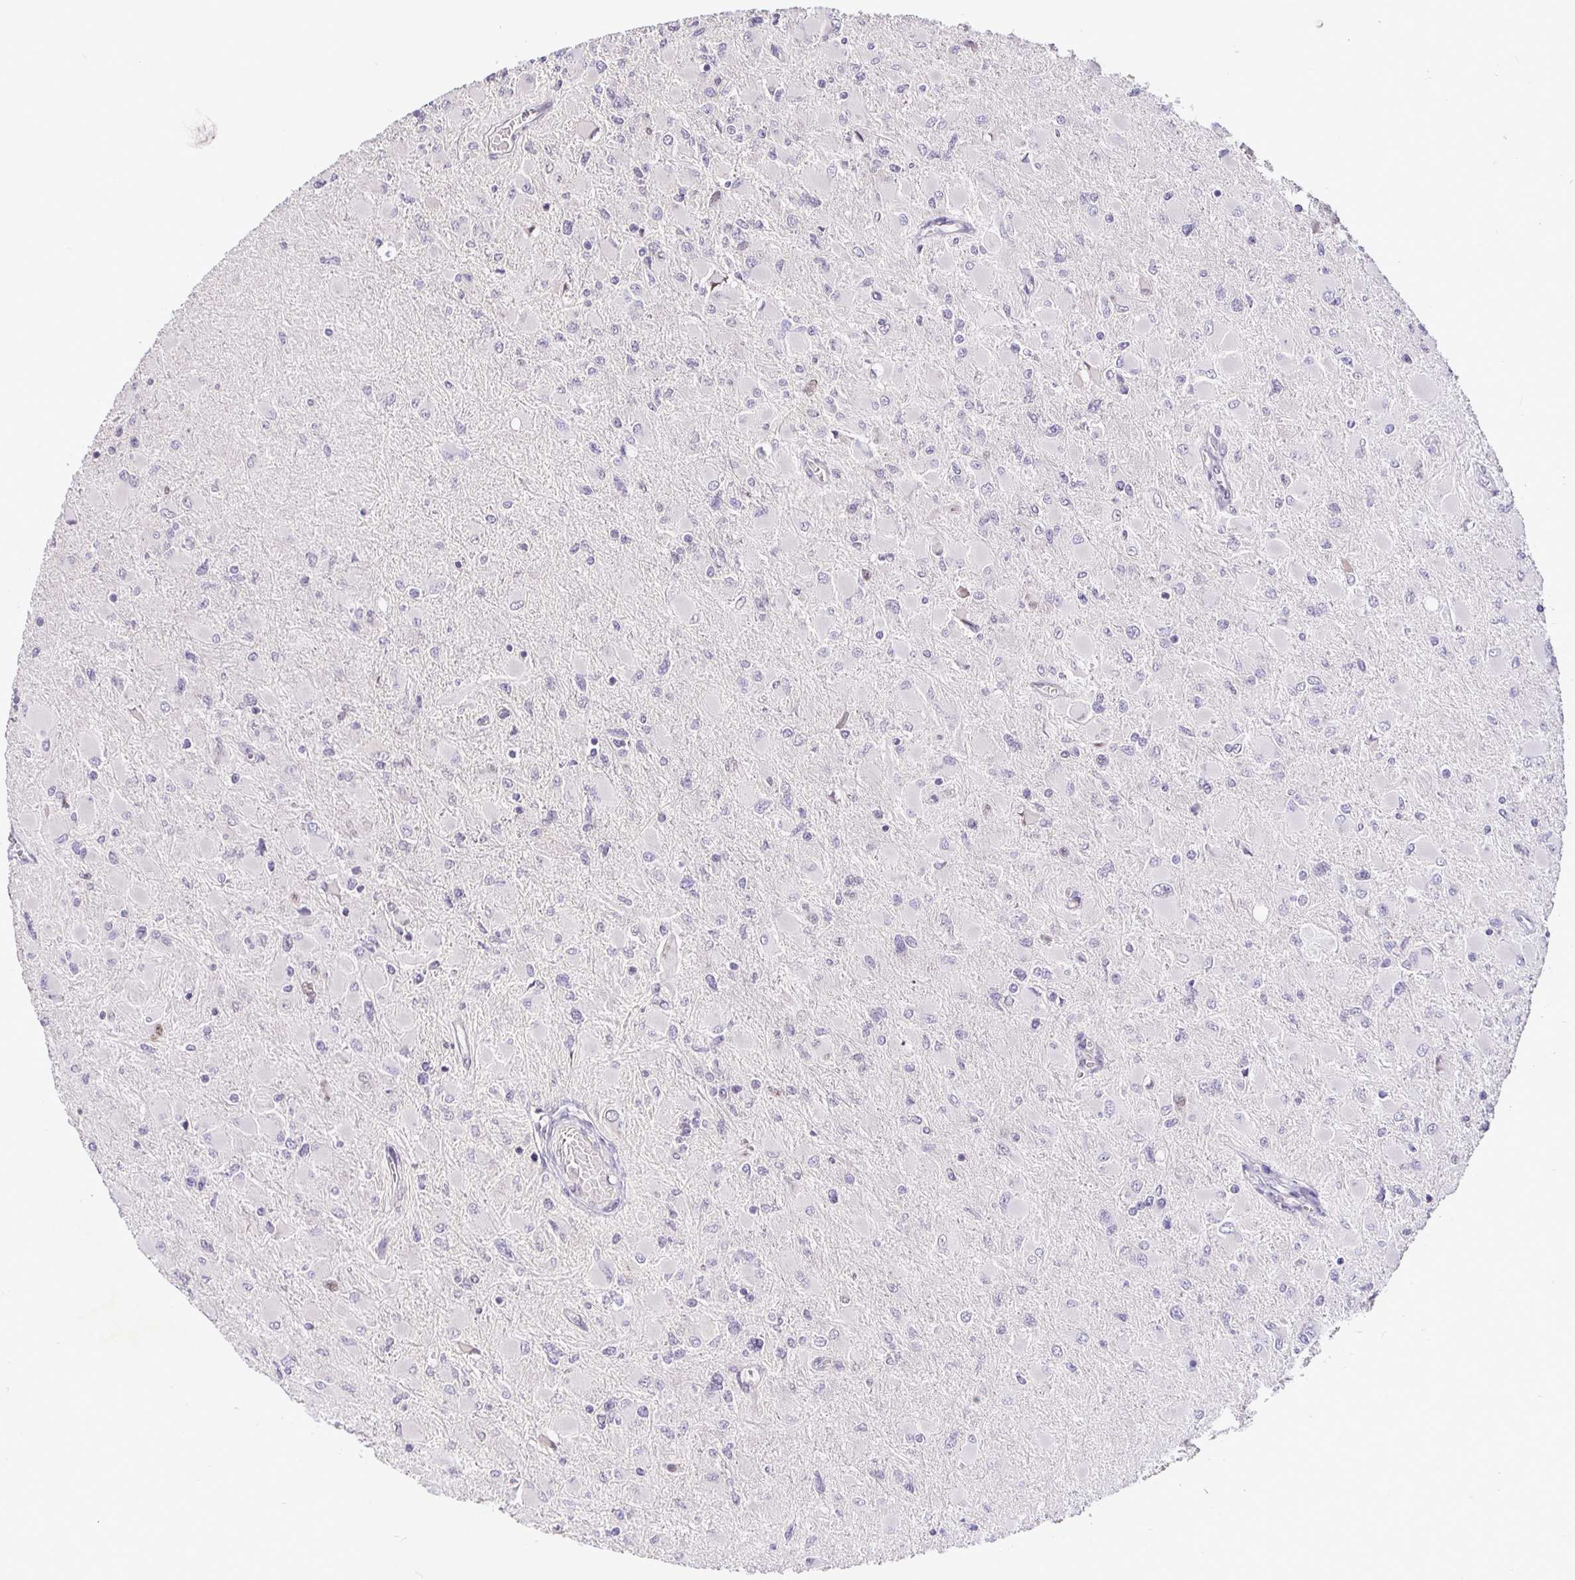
{"staining": {"intensity": "negative", "quantity": "none", "location": "none"}, "tissue": "glioma", "cell_type": "Tumor cells", "image_type": "cancer", "snomed": [{"axis": "morphology", "description": "Glioma, malignant, High grade"}, {"axis": "topography", "description": "Cerebral cortex"}], "caption": "A micrograph of glioma stained for a protein shows no brown staining in tumor cells.", "gene": "NUP188", "patient": {"sex": "female", "age": 36}}